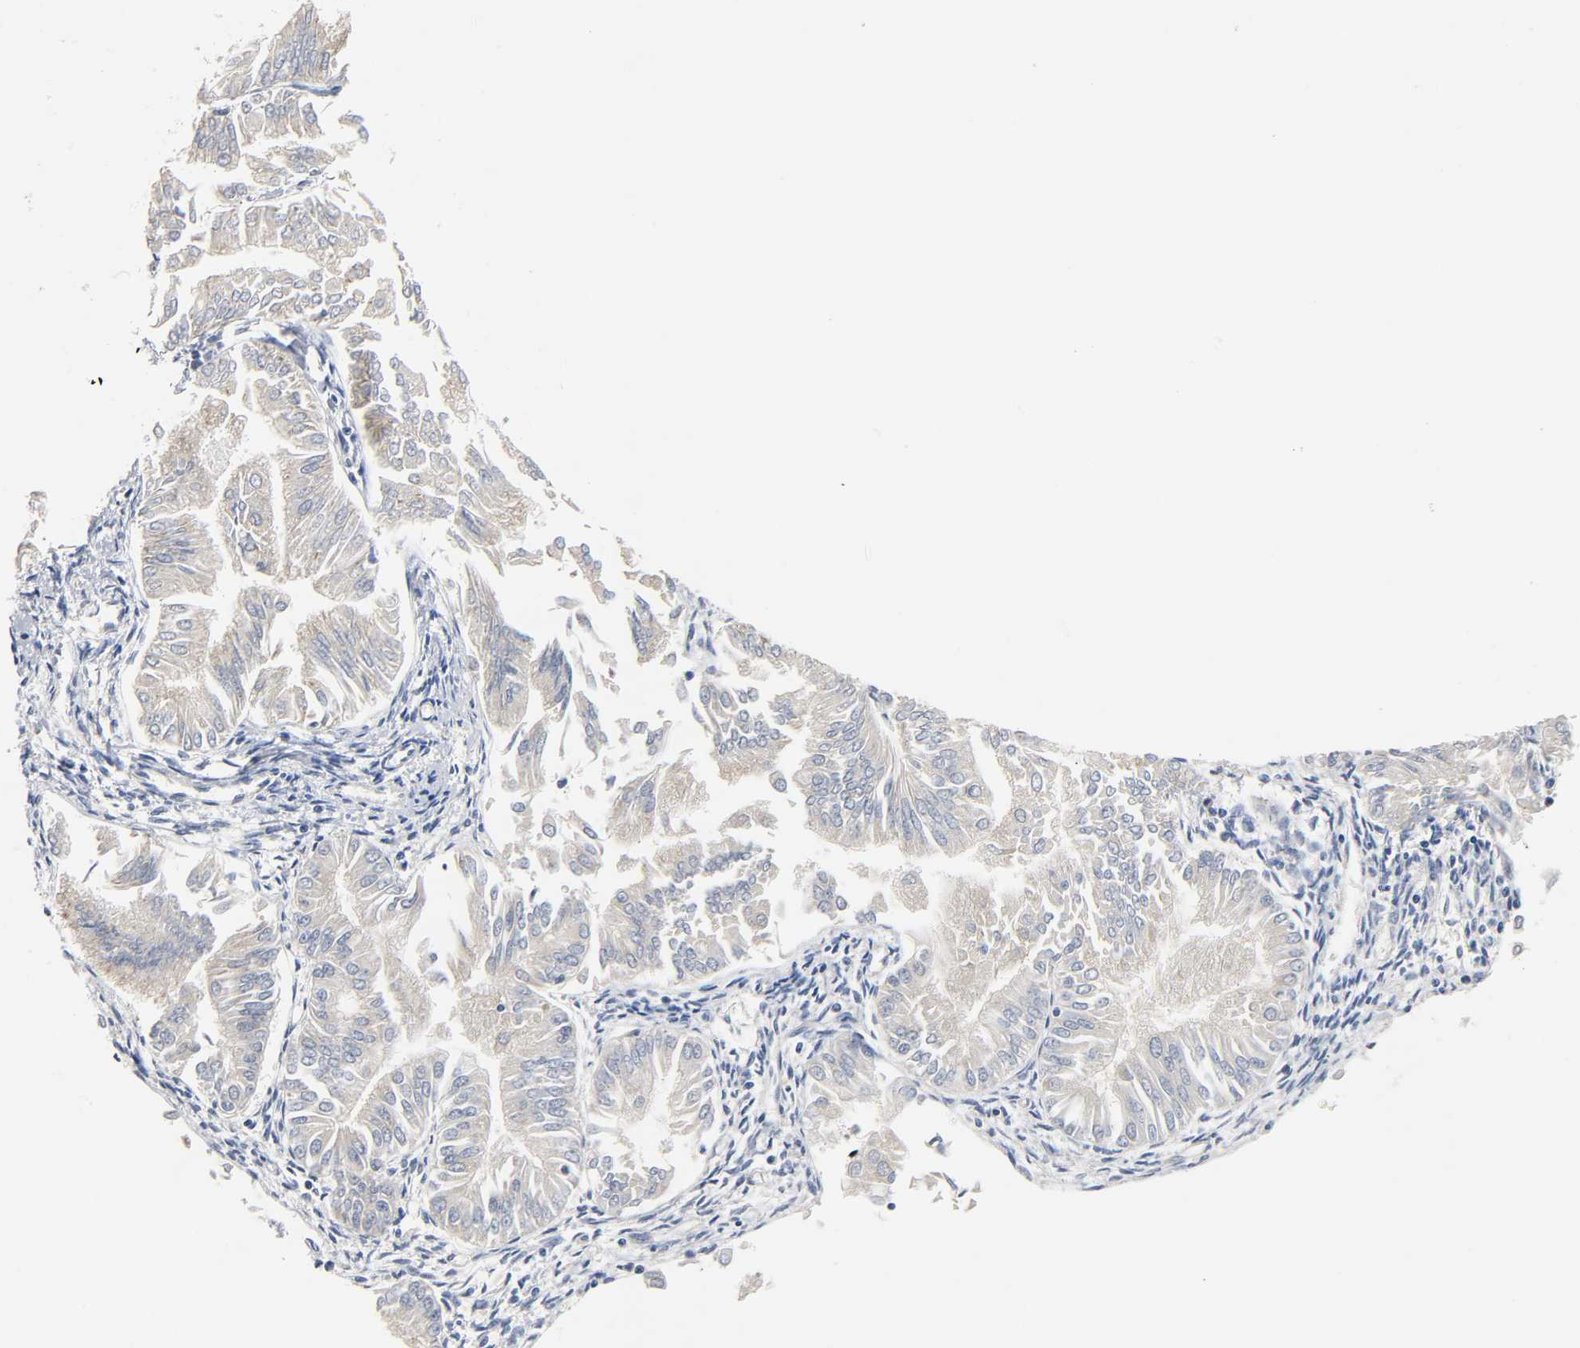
{"staining": {"intensity": "weak", "quantity": ">75%", "location": "cytoplasmic/membranous"}, "tissue": "endometrial cancer", "cell_type": "Tumor cells", "image_type": "cancer", "snomed": [{"axis": "morphology", "description": "Adenocarcinoma, NOS"}, {"axis": "topography", "description": "Endometrium"}], "caption": "Immunohistochemical staining of human endometrial cancer (adenocarcinoma) exhibits low levels of weak cytoplasmic/membranous protein expression in about >75% of tumor cells.", "gene": "FYN", "patient": {"sex": "female", "age": 53}}